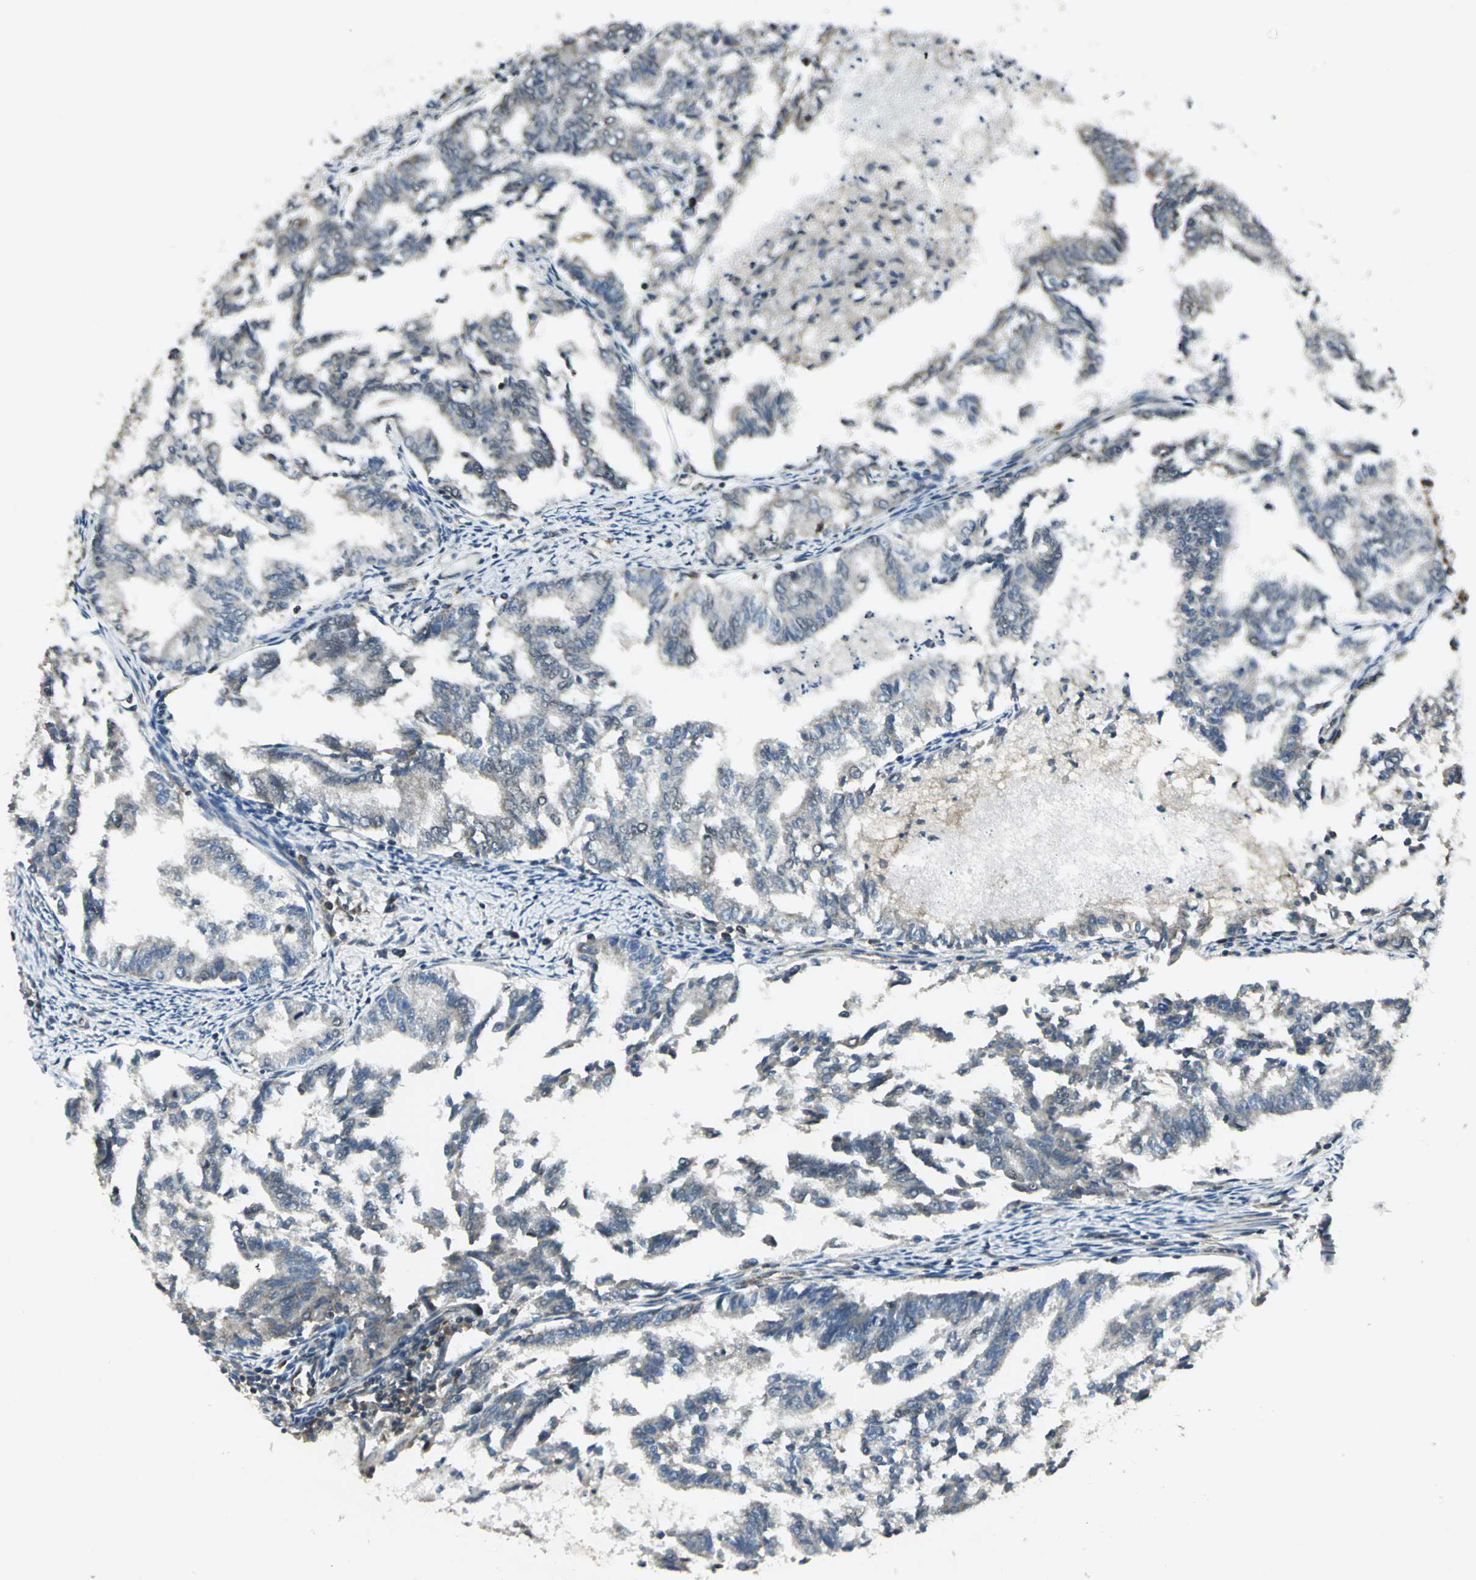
{"staining": {"intensity": "weak", "quantity": "<25%", "location": "cytoplasmic/membranous"}, "tissue": "endometrial cancer", "cell_type": "Tumor cells", "image_type": "cancer", "snomed": [{"axis": "morphology", "description": "Adenocarcinoma, NOS"}, {"axis": "topography", "description": "Endometrium"}], "caption": "Immunohistochemistry (IHC) image of human endometrial cancer stained for a protein (brown), which demonstrates no expression in tumor cells.", "gene": "PLAGL2", "patient": {"sex": "female", "age": 79}}